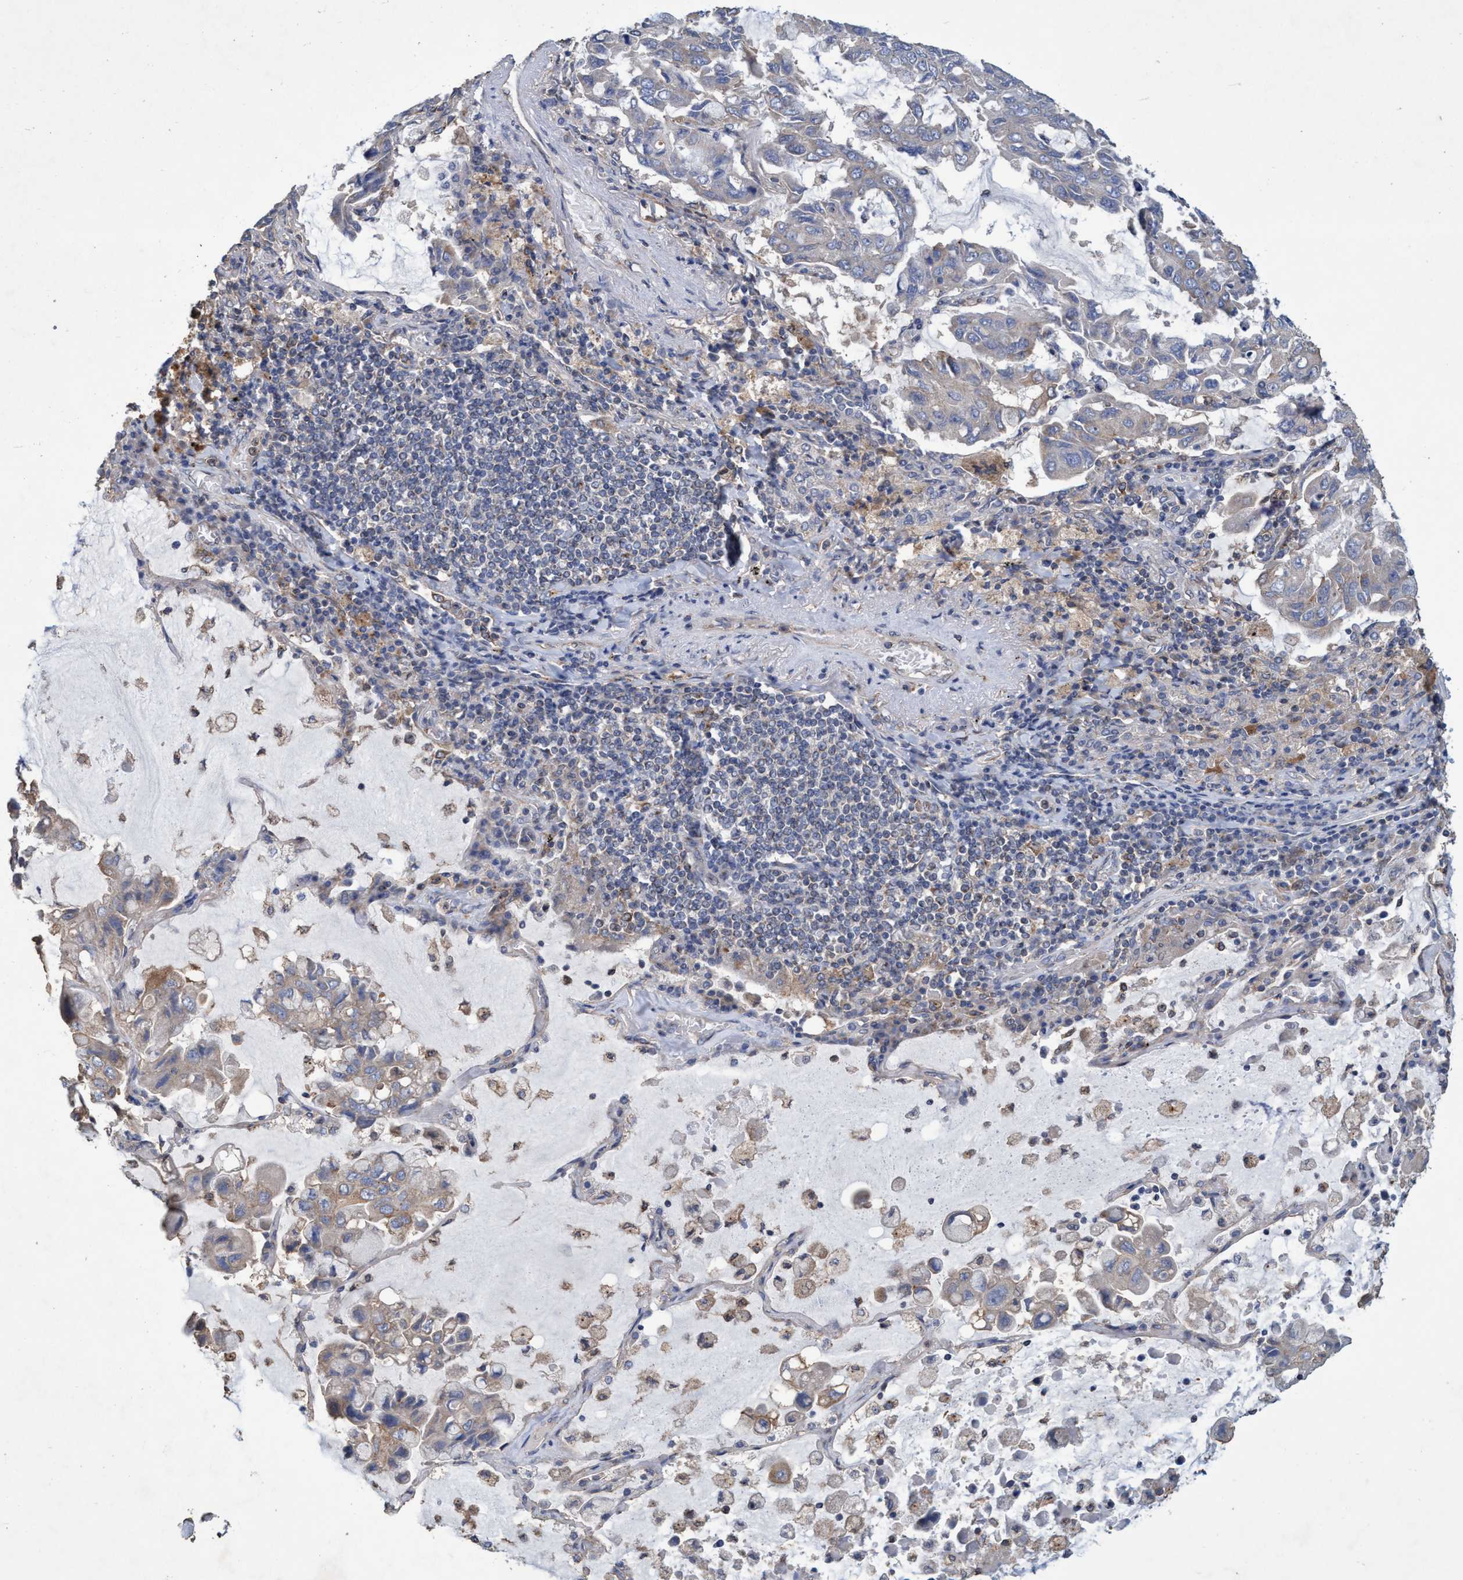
{"staining": {"intensity": "weak", "quantity": "<25%", "location": "cytoplasmic/membranous"}, "tissue": "lung cancer", "cell_type": "Tumor cells", "image_type": "cancer", "snomed": [{"axis": "morphology", "description": "Adenocarcinoma, NOS"}, {"axis": "topography", "description": "Lung"}], "caption": "The histopathology image demonstrates no staining of tumor cells in lung adenocarcinoma.", "gene": "BICD2", "patient": {"sex": "male", "age": 64}}